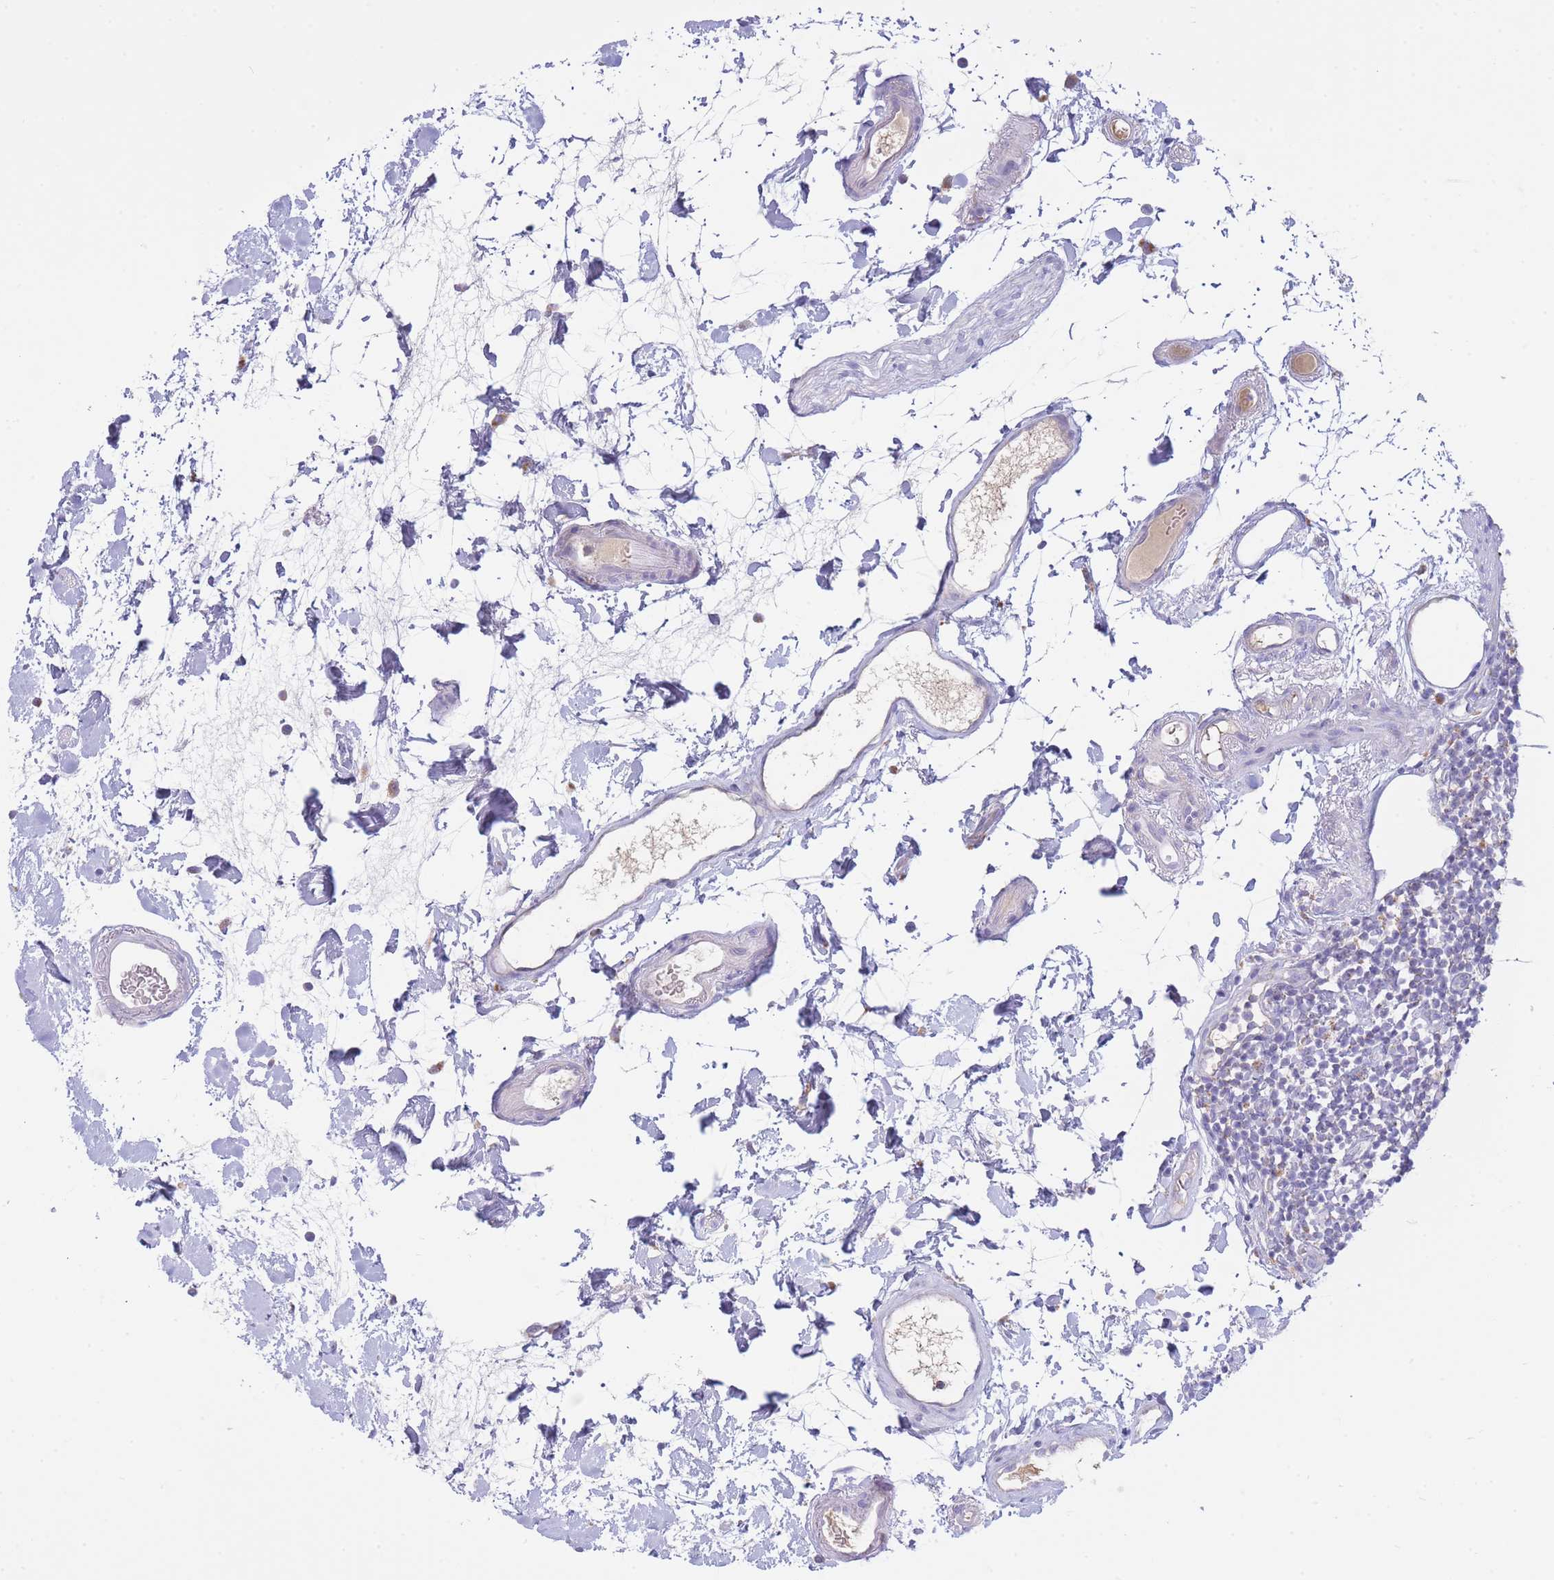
{"staining": {"intensity": "negative", "quantity": "none", "location": "none"}, "tissue": "colon", "cell_type": "Endothelial cells", "image_type": "normal", "snomed": [{"axis": "morphology", "description": "Normal tissue, NOS"}, {"axis": "topography", "description": "Colon"}], "caption": "High magnification brightfield microscopy of unremarkable colon stained with DAB (brown) and counterstained with hematoxylin (blue): endothelial cells show no significant positivity.", "gene": "NANP", "patient": {"sex": "female", "age": 84}}